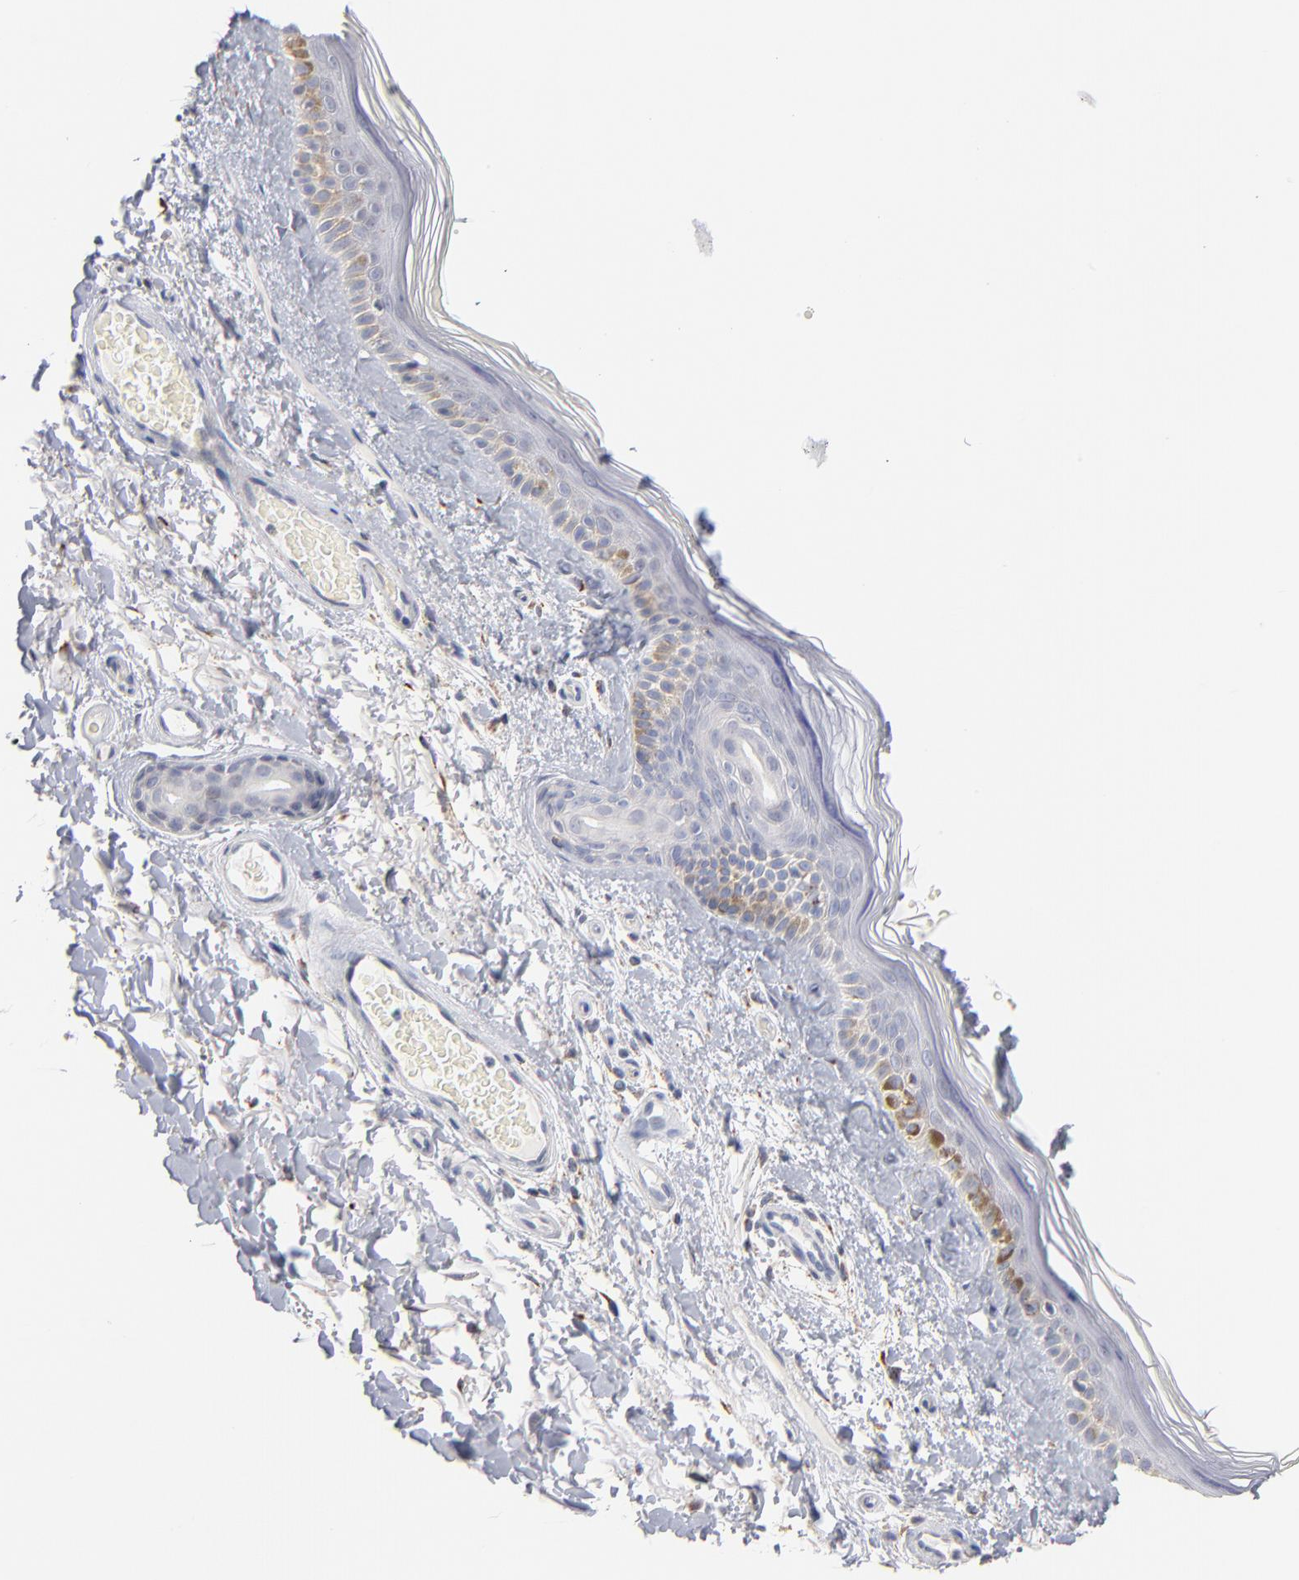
{"staining": {"intensity": "negative", "quantity": "none", "location": "none"}, "tissue": "skin", "cell_type": "Fibroblasts", "image_type": "normal", "snomed": [{"axis": "morphology", "description": "Normal tissue, NOS"}, {"axis": "topography", "description": "Skin"}], "caption": "IHC of normal human skin demonstrates no staining in fibroblasts.", "gene": "MRPL58", "patient": {"sex": "male", "age": 63}}